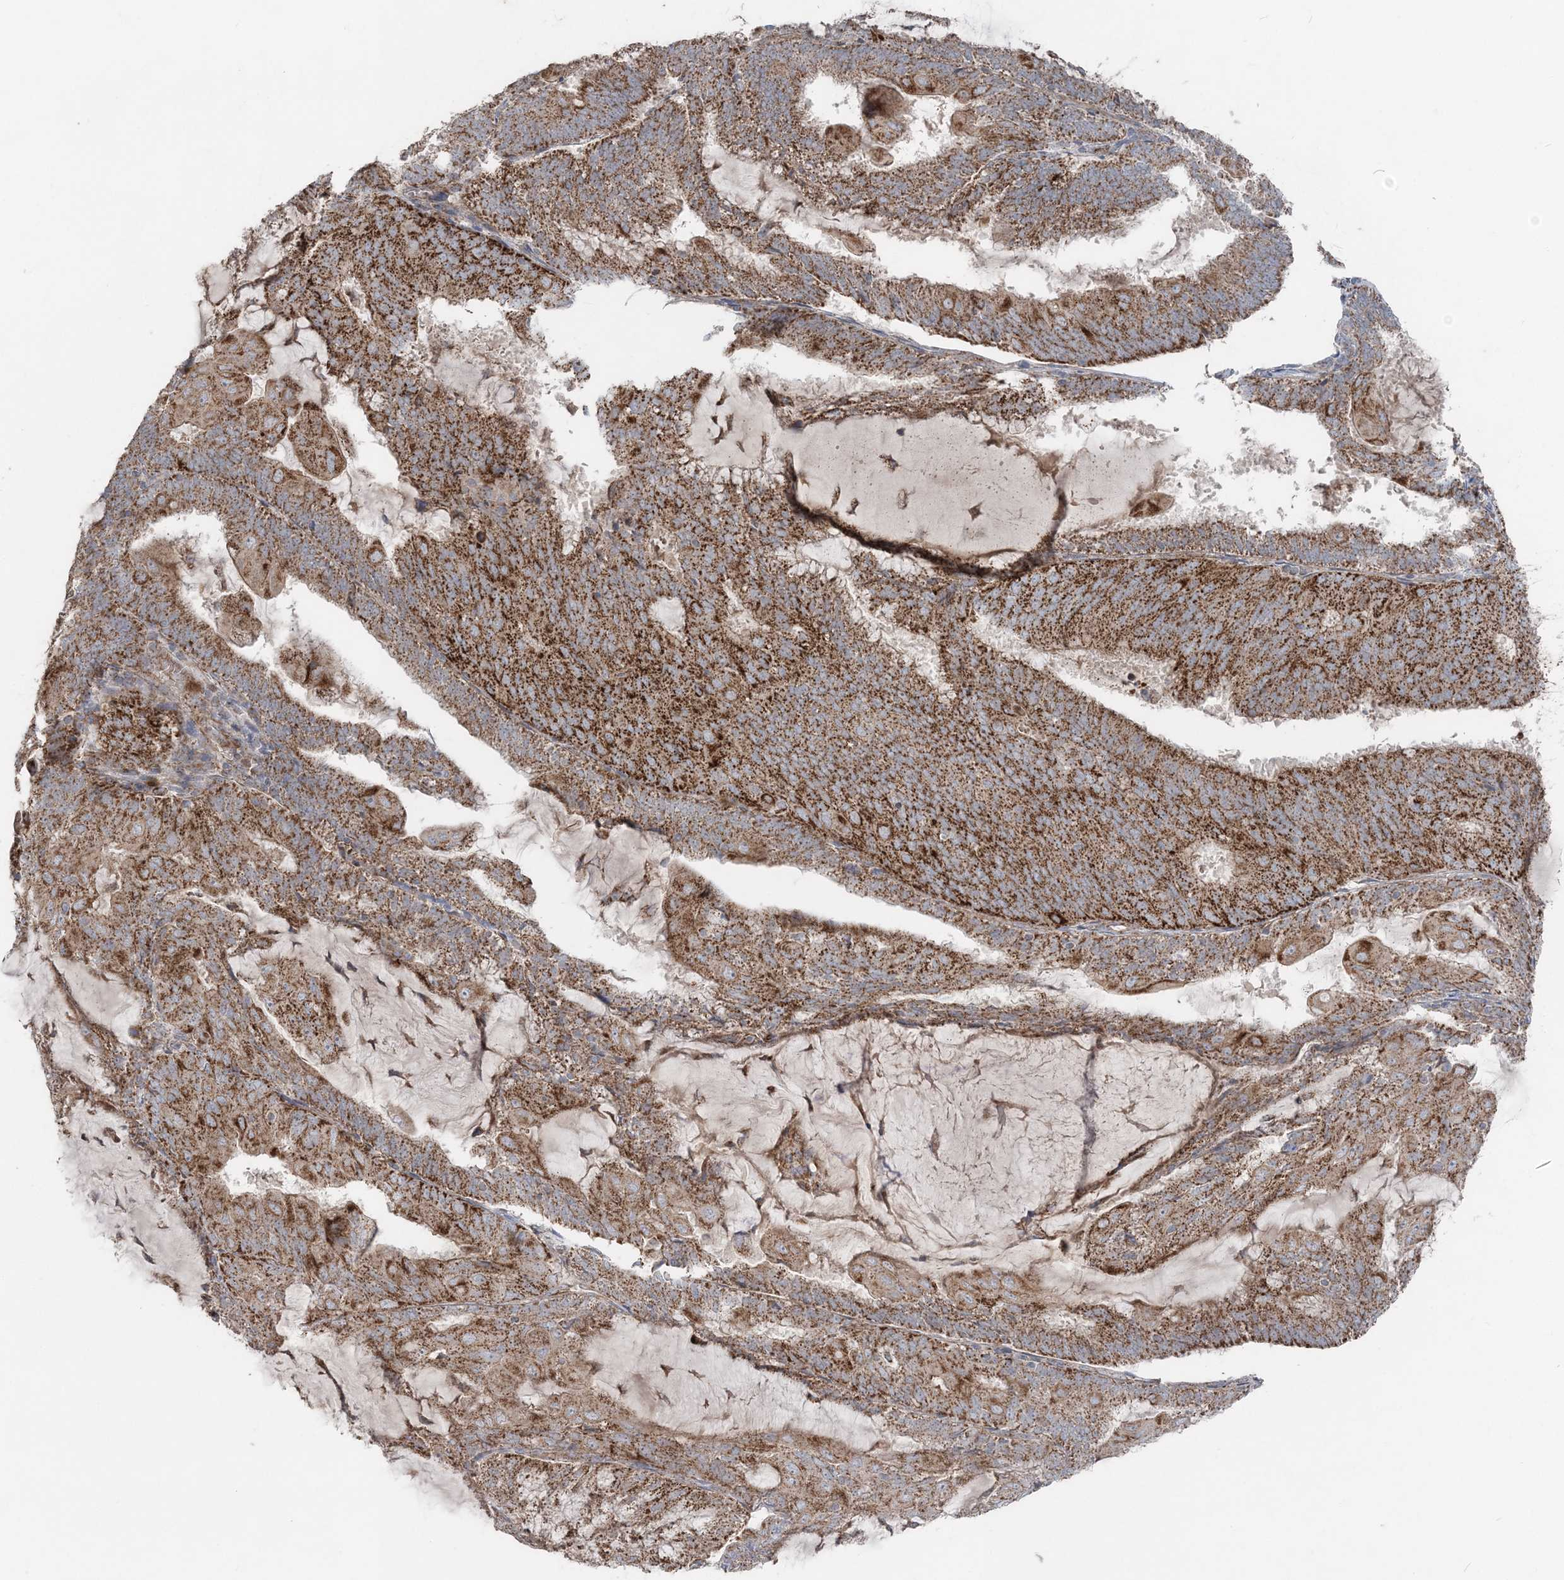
{"staining": {"intensity": "strong", "quantity": ">75%", "location": "cytoplasmic/membranous"}, "tissue": "endometrial cancer", "cell_type": "Tumor cells", "image_type": "cancer", "snomed": [{"axis": "morphology", "description": "Adenocarcinoma, NOS"}, {"axis": "topography", "description": "Endometrium"}], "caption": "This is a photomicrograph of immunohistochemistry staining of endometrial cancer, which shows strong expression in the cytoplasmic/membranous of tumor cells.", "gene": "LRPPRC", "patient": {"sex": "female", "age": 81}}